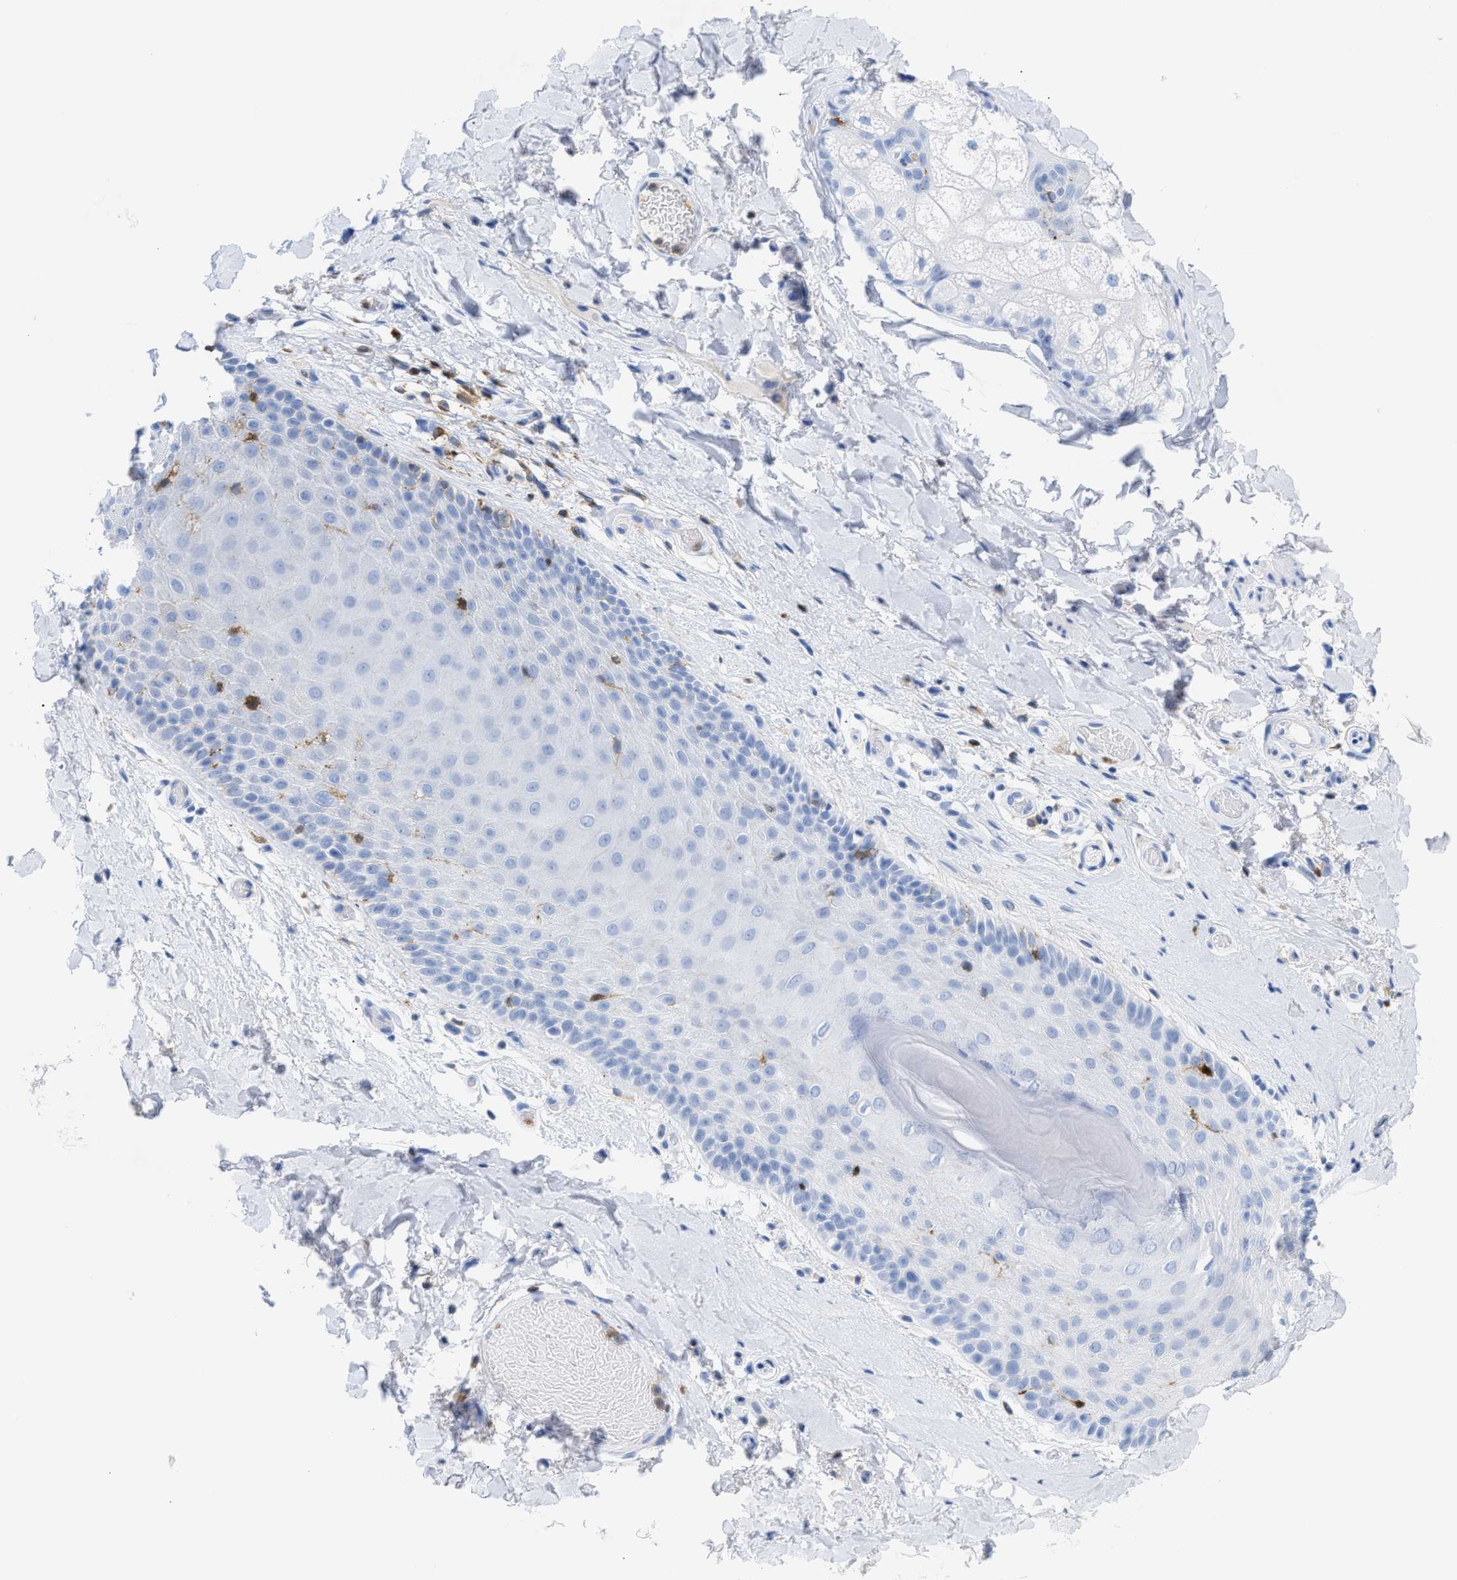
{"staining": {"intensity": "negative", "quantity": "none", "location": "none"}, "tissue": "skin", "cell_type": "Epidermal cells", "image_type": "normal", "snomed": [{"axis": "morphology", "description": "Normal tissue, NOS"}, {"axis": "topography", "description": "Vulva"}], "caption": "This is an IHC image of unremarkable human skin. There is no positivity in epidermal cells.", "gene": "LCP1", "patient": {"sex": "female", "age": 73}}